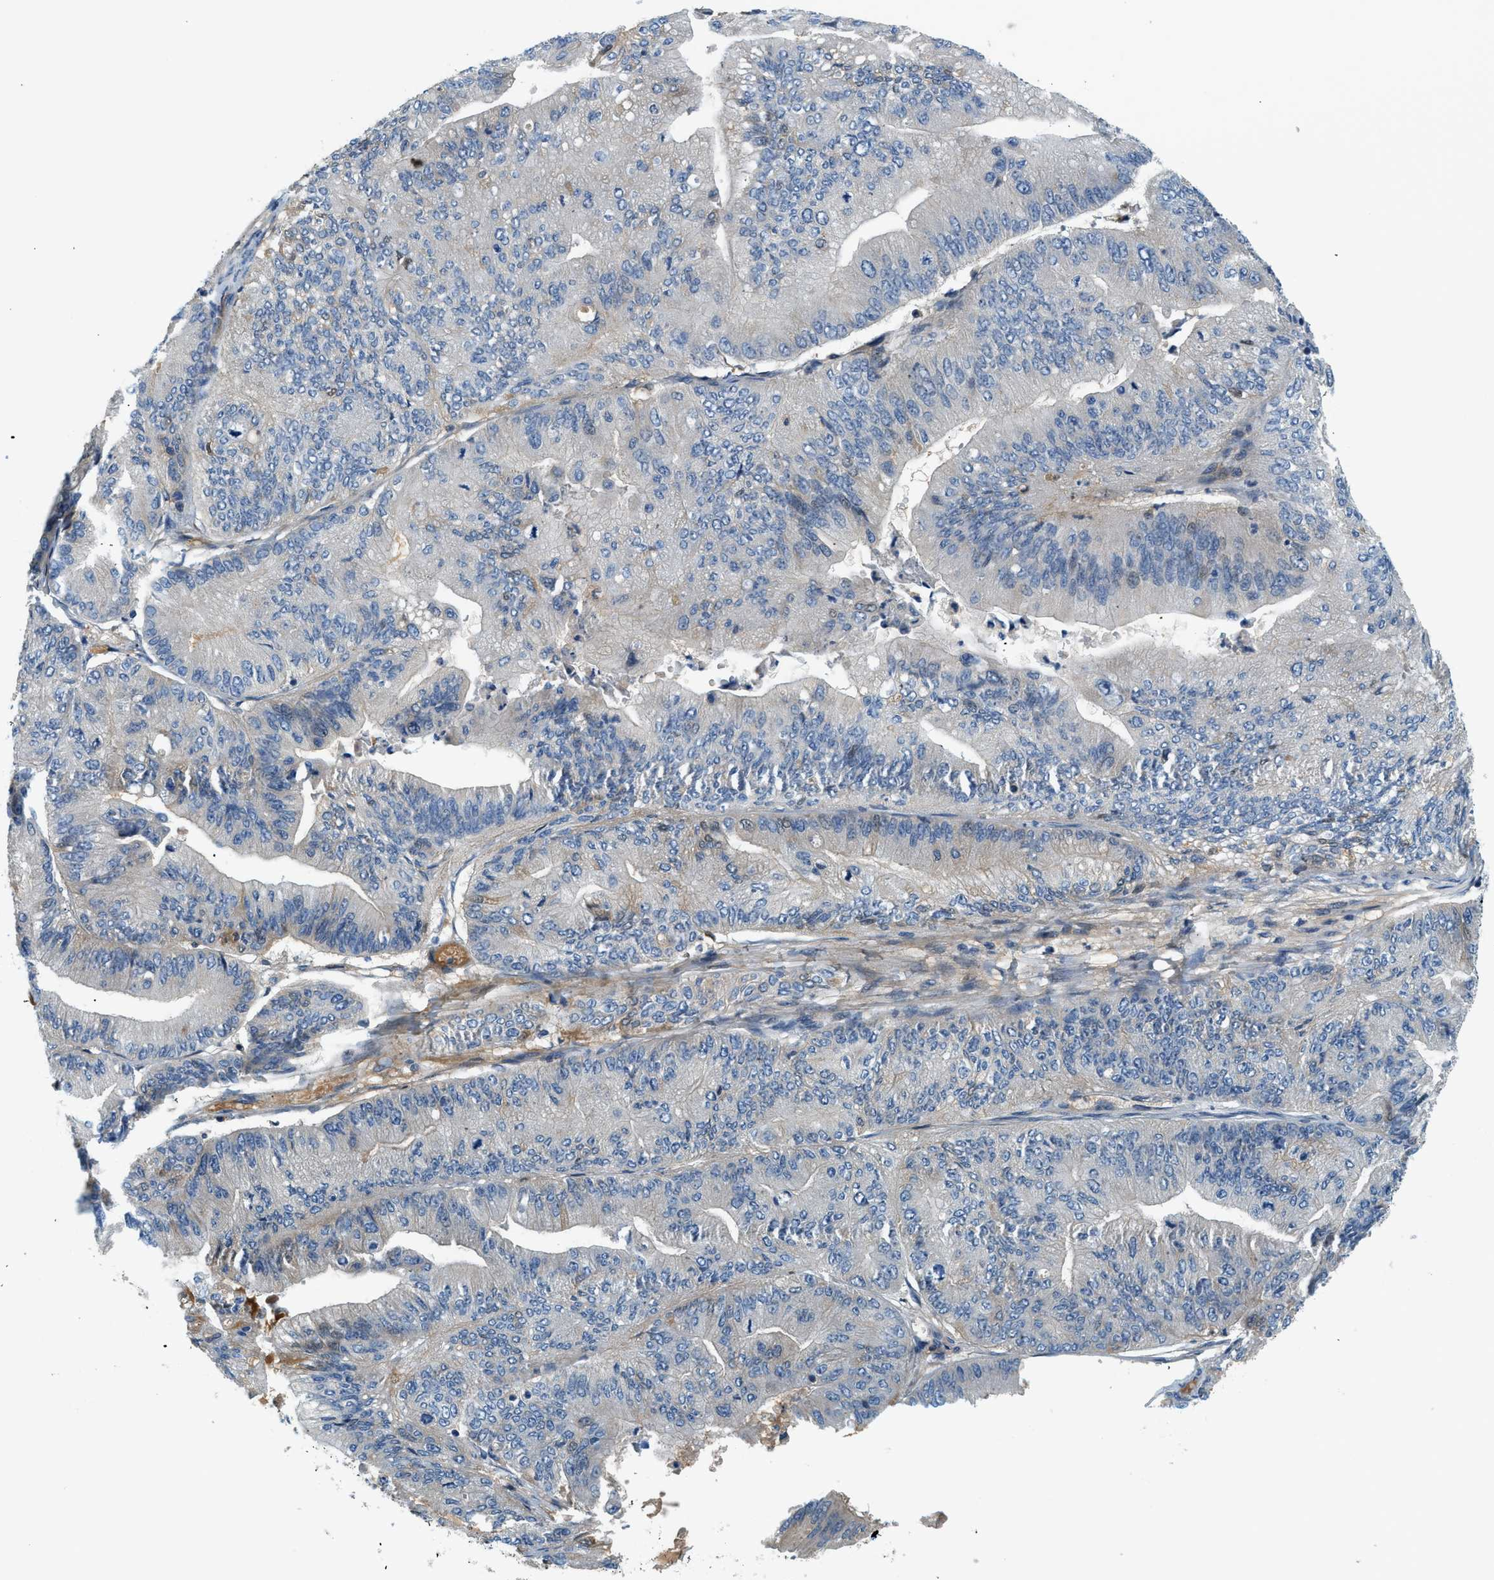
{"staining": {"intensity": "negative", "quantity": "none", "location": "none"}, "tissue": "ovarian cancer", "cell_type": "Tumor cells", "image_type": "cancer", "snomed": [{"axis": "morphology", "description": "Cystadenocarcinoma, mucinous, NOS"}, {"axis": "topography", "description": "Ovary"}], "caption": "Mucinous cystadenocarcinoma (ovarian) stained for a protein using immunohistochemistry (IHC) reveals no expression tumor cells.", "gene": "KCNK1", "patient": {"sex": "female", "age": 61}}